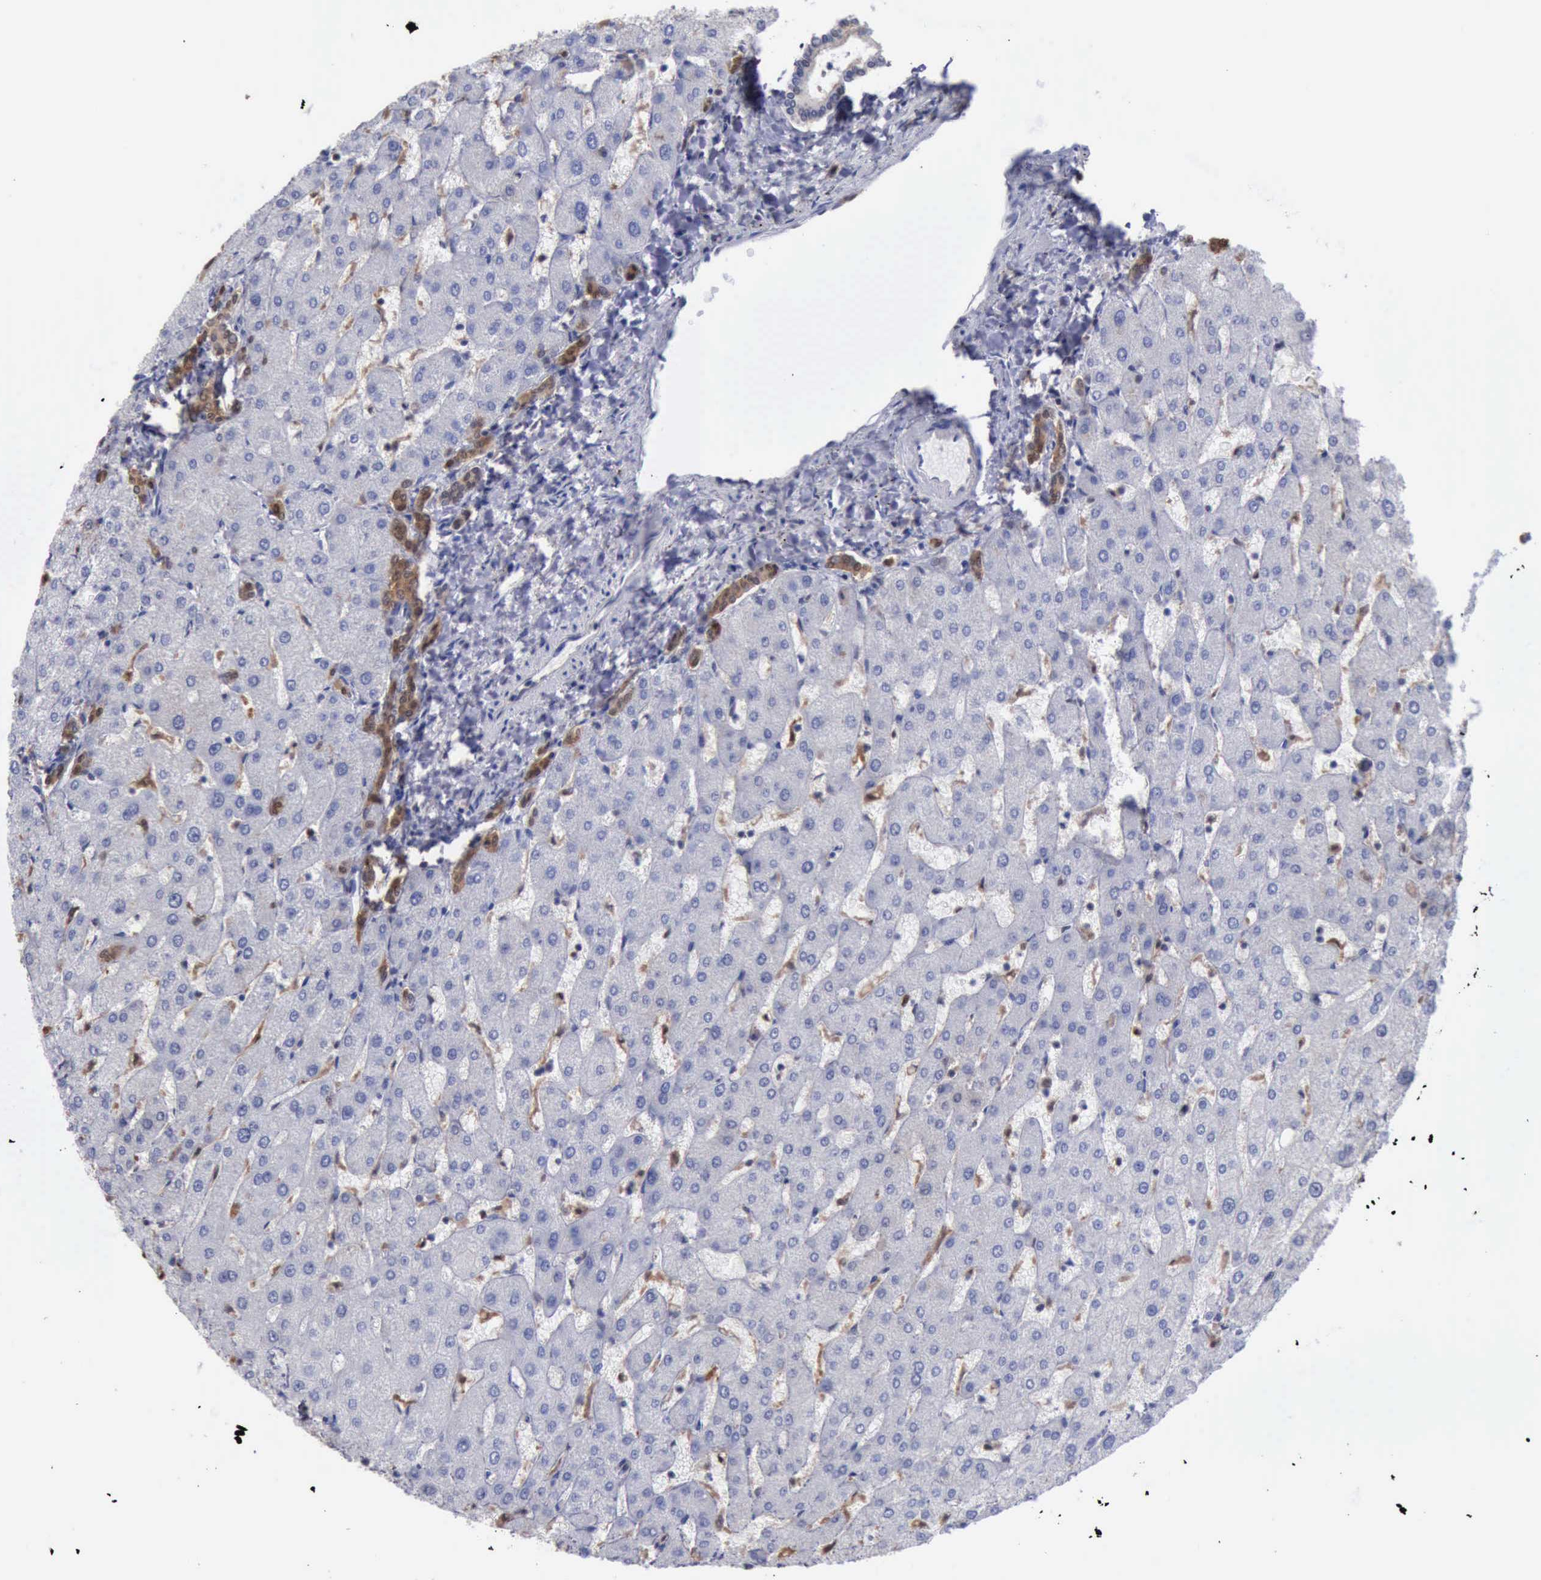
{"staining": {"intensity": "negative", "quantity": "none", "location": "none"}, "tissue": "liver", "cell_type": "Cholangiocytes", "image_type": "normal", "snomed": [{"axis": "morphology", "description": "Normal tissue, NOS"}, {"axis": "topography", "description": "Liver"}], "caption": "Histopathology image shows no protein staining in cholangiocytes of normal liver.", "gene": "STAT1", "patient": {"sex": "male", "age": 67}}